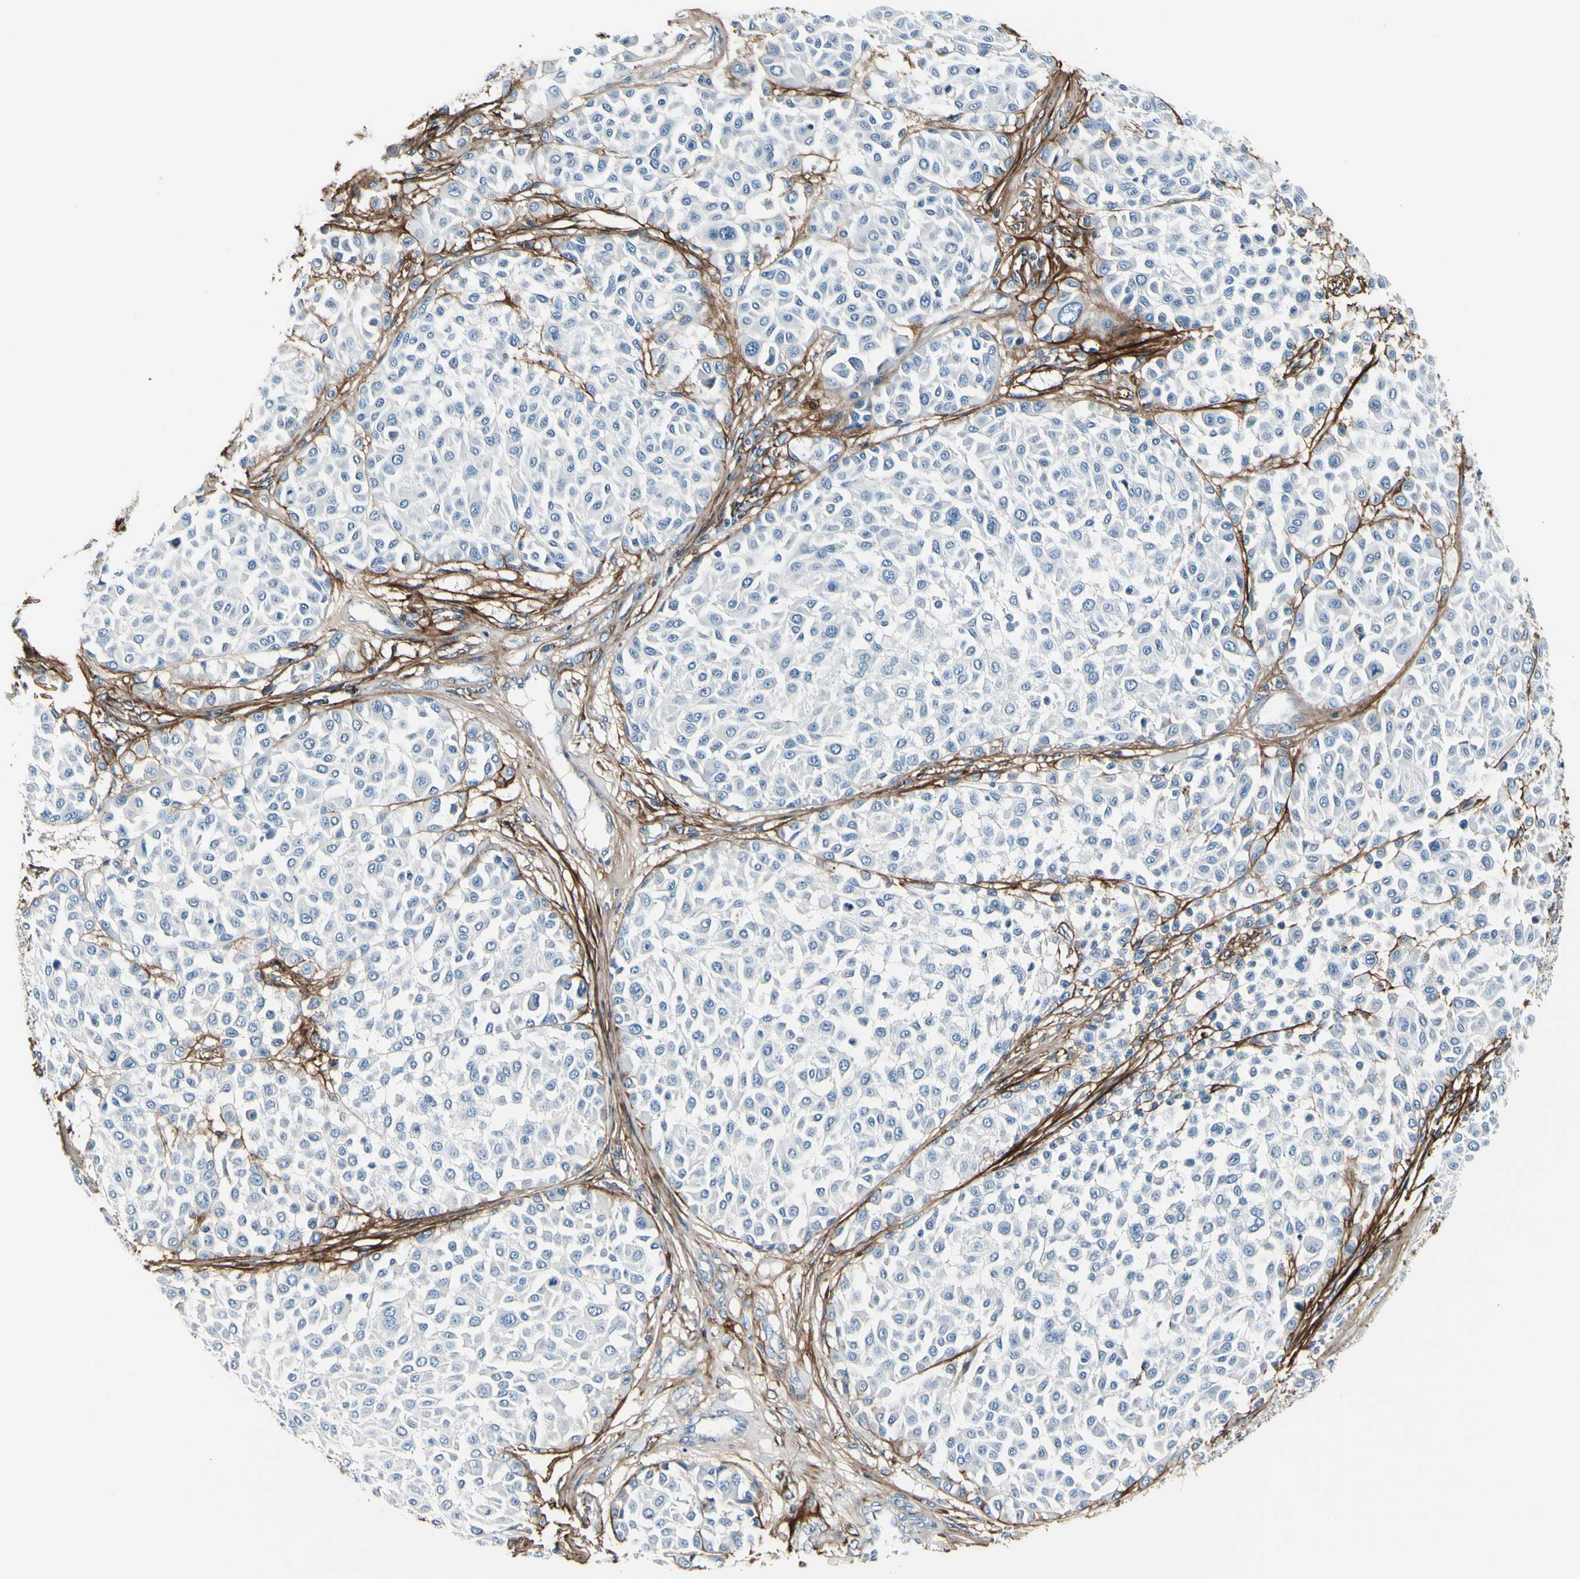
{"staining": {"intensity": "negative", "quantity": "none", "location": "none"}, "tissue": "melanoma", "cell_type": "Tumor cells", "image_type": "cancer", "snomed": [{"axis": "morphology", "description": "Malignant melanoma, Metastatic site"}, {"axis": "topography", "description": "Soft tissue"}], "caption": "Tumor cells are negative for protein expression in human melanoma. The staining is performed using DAB brown chromogen with nuclei counter-stained in using hematoxylin.", "gene": "COL6A3", "patient": {"sex": "male", "age": 41}}